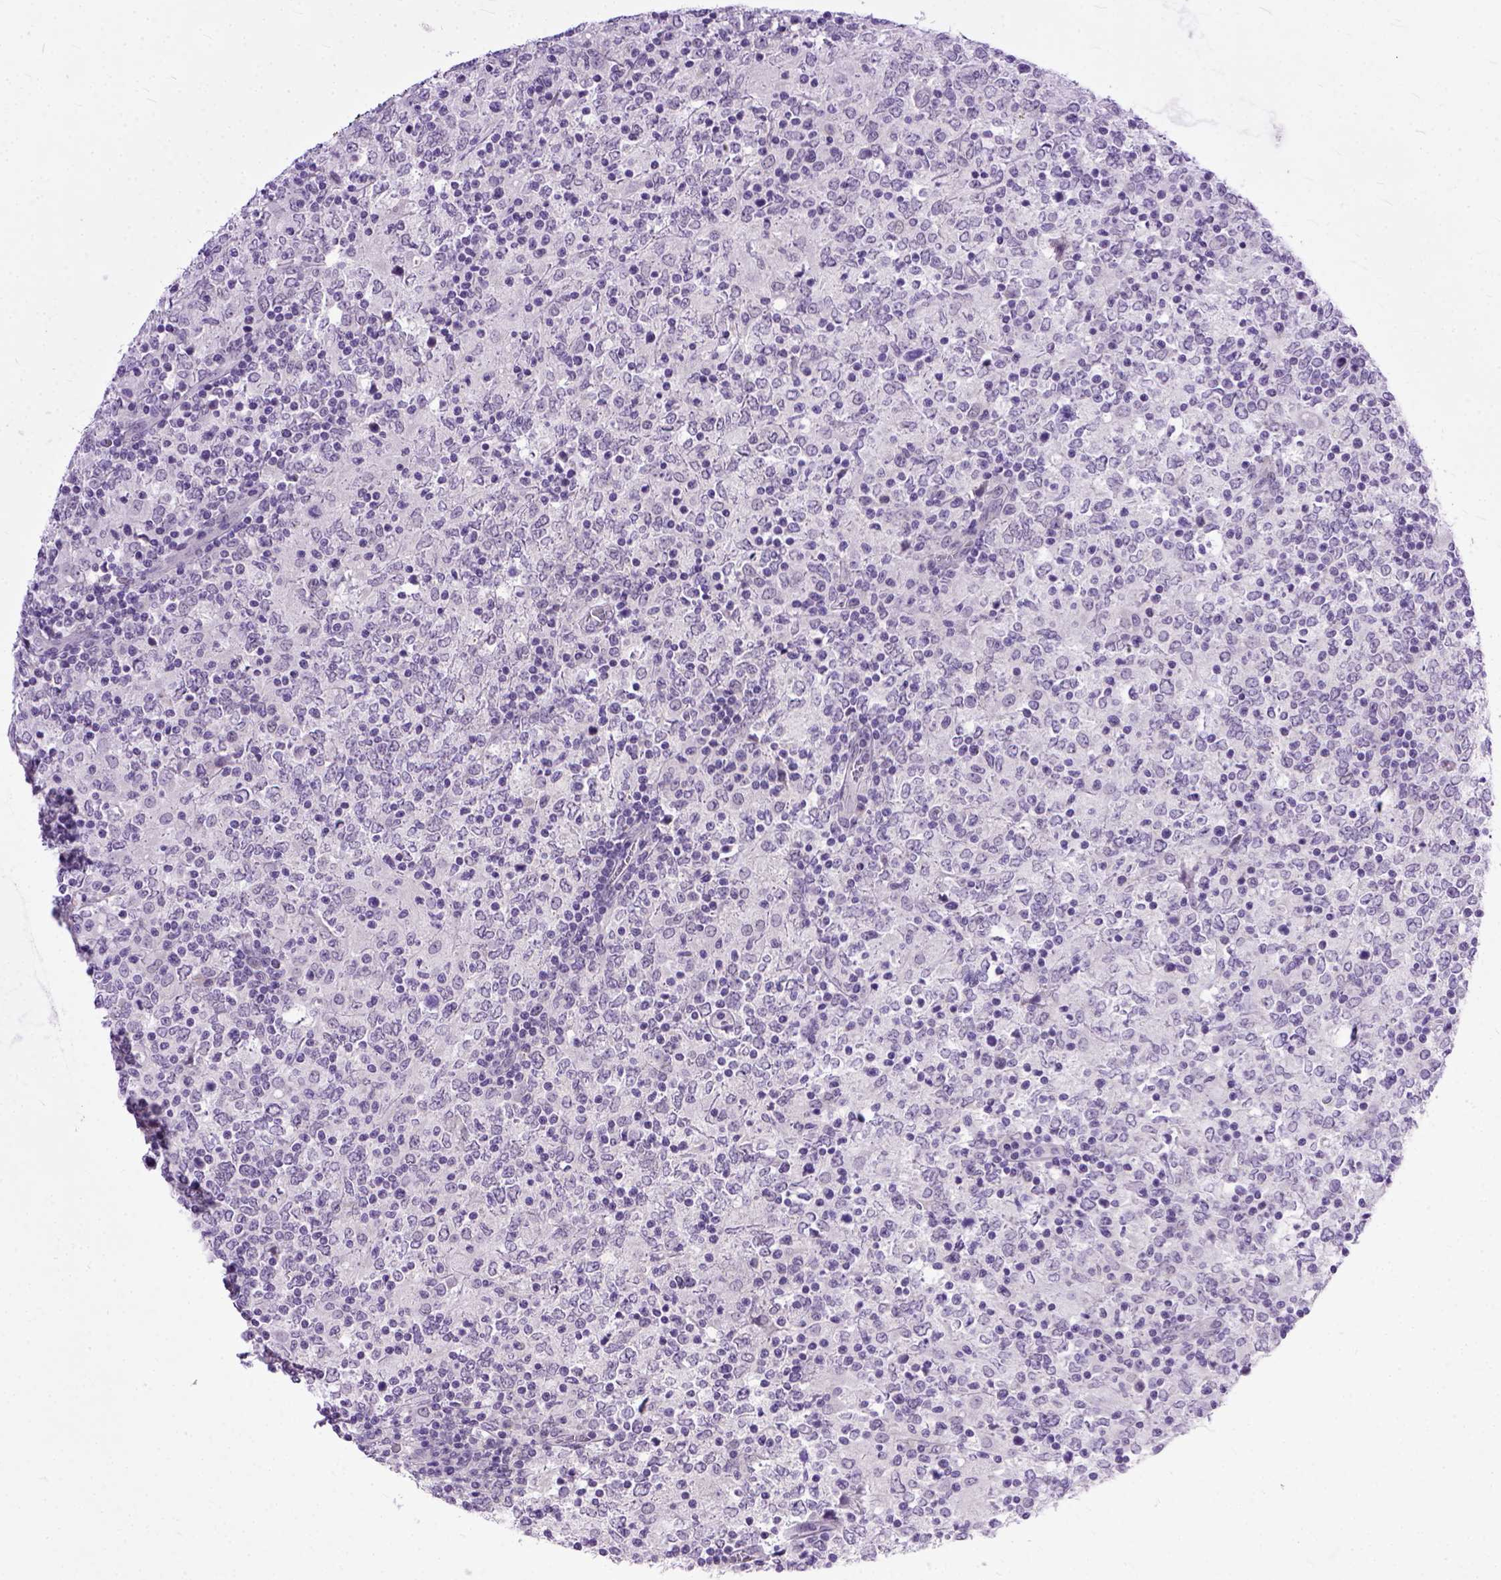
{"staining": {"intensity": "negative", "quantity": "none", "location": "none"}, "tissue": "lymphoma", "cell_type": "Tumor cells", "image_type": "cancer", "snomed": [{"axis": "morphology", "description": "Malignant lymphoma, non-Hodgkin's type, High grade"}, {"axis": "topography", "description": "Lymph node"}], "caption": "This is a image of IHC staining of lymphoma, which shows no staining in tumor cells. (DAB (3,3'-diaminobenzidine) immunohistochemistry with hematoxylin counter stain).", "gene": "TCEAL7", "patient": {"sex": "female", "age": 84}}